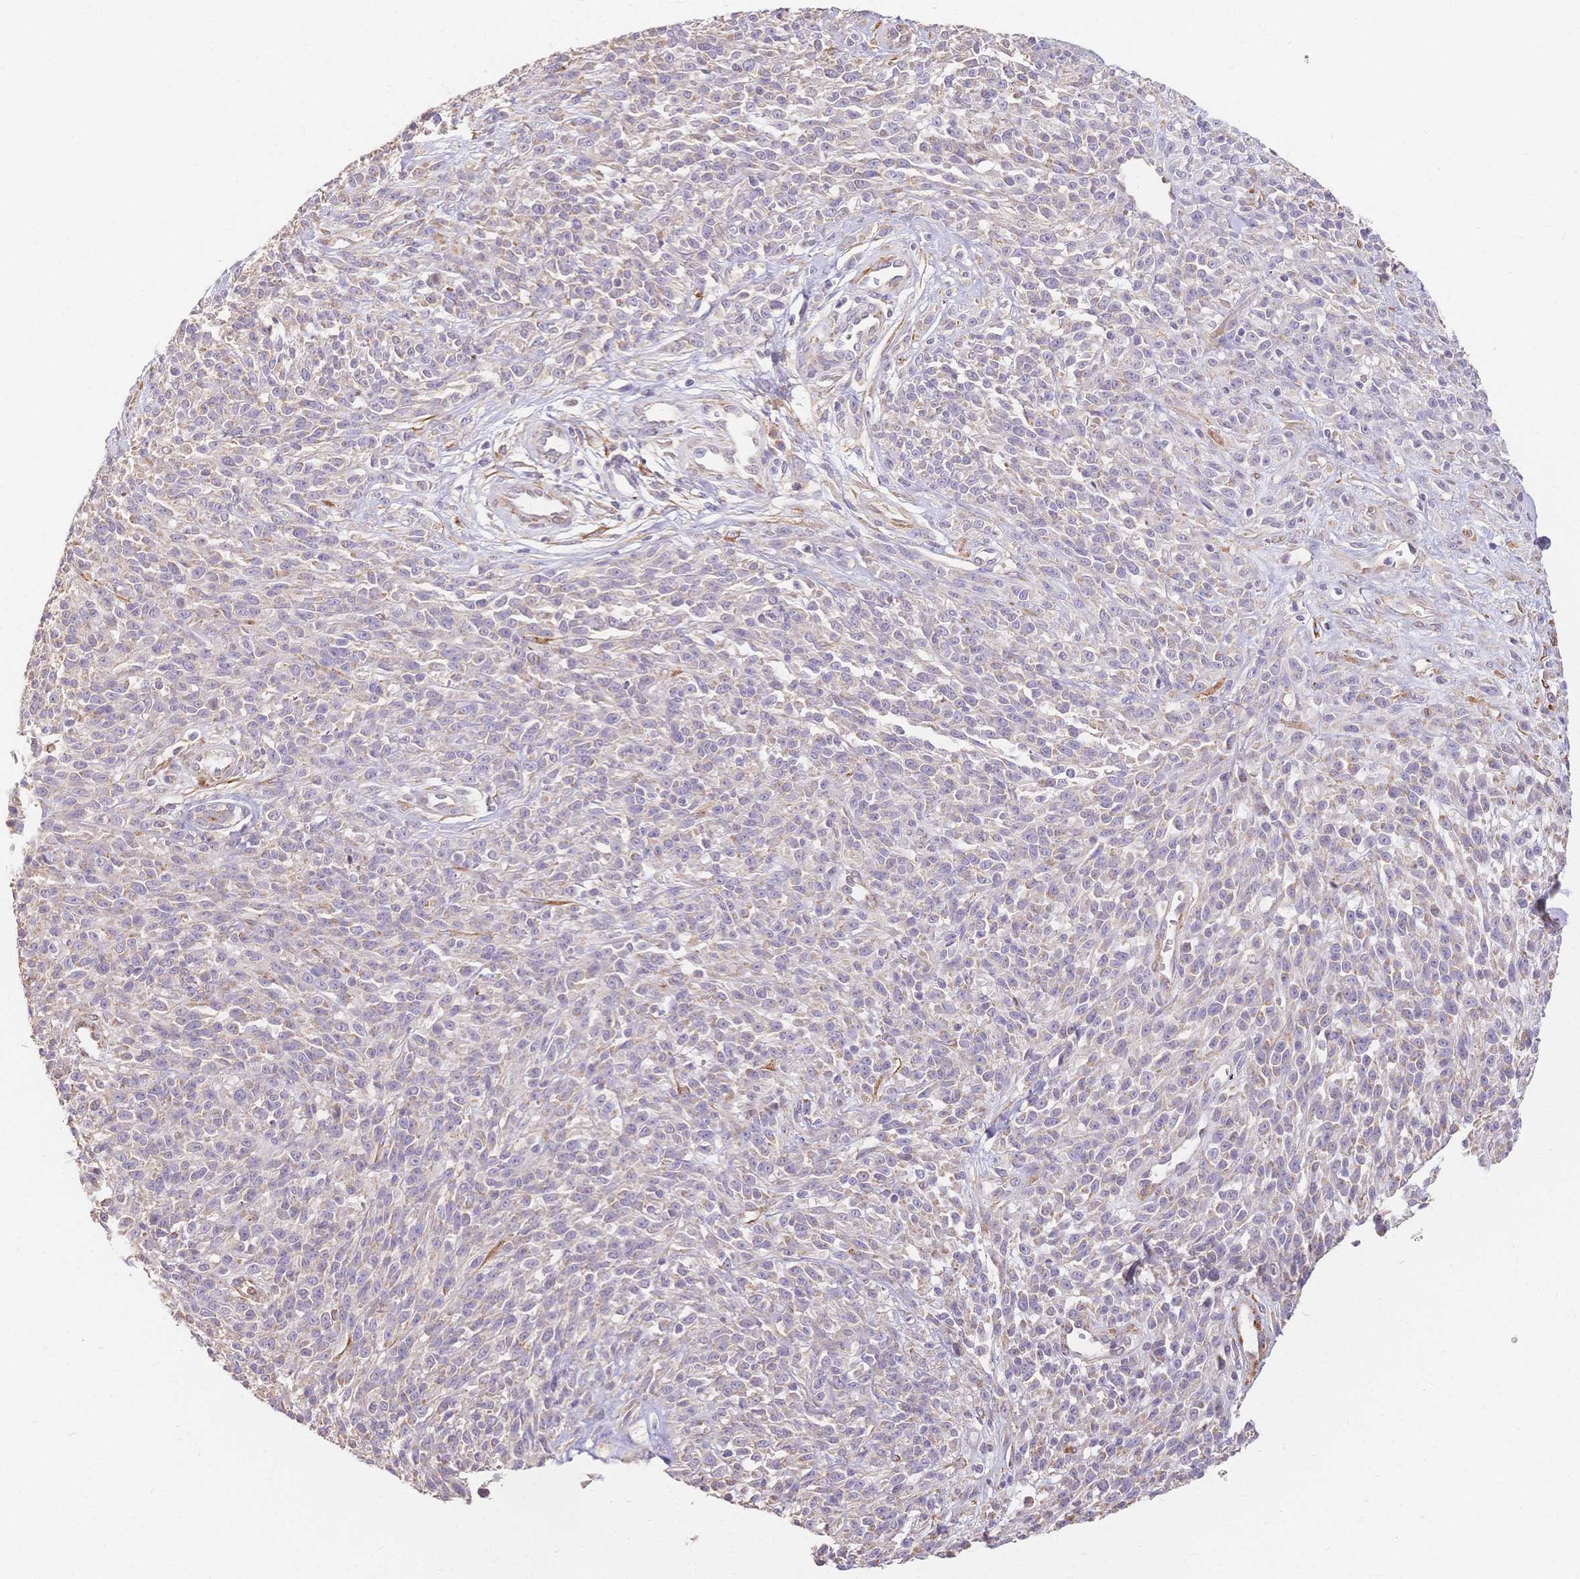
{"staining": {"intensity": "negative", "quantity": "none", "location": "none"}, "tissue": "melanoma", "cell_type": "Tumor cells", "image_type": "cancer", "snomed": [{"axis": "morphology", "description": "Malignant melanoma, NOS"}, {"axis": "topography", "description": "Skin"}, {"axis": "topography", "description": "Skin of trunk"}], "caption": "The histopathology image displays no staining of tumor cells in malignant melanoma.", "gene": "HS3ST5", "patient": {"sex": "male", "age": 74}}